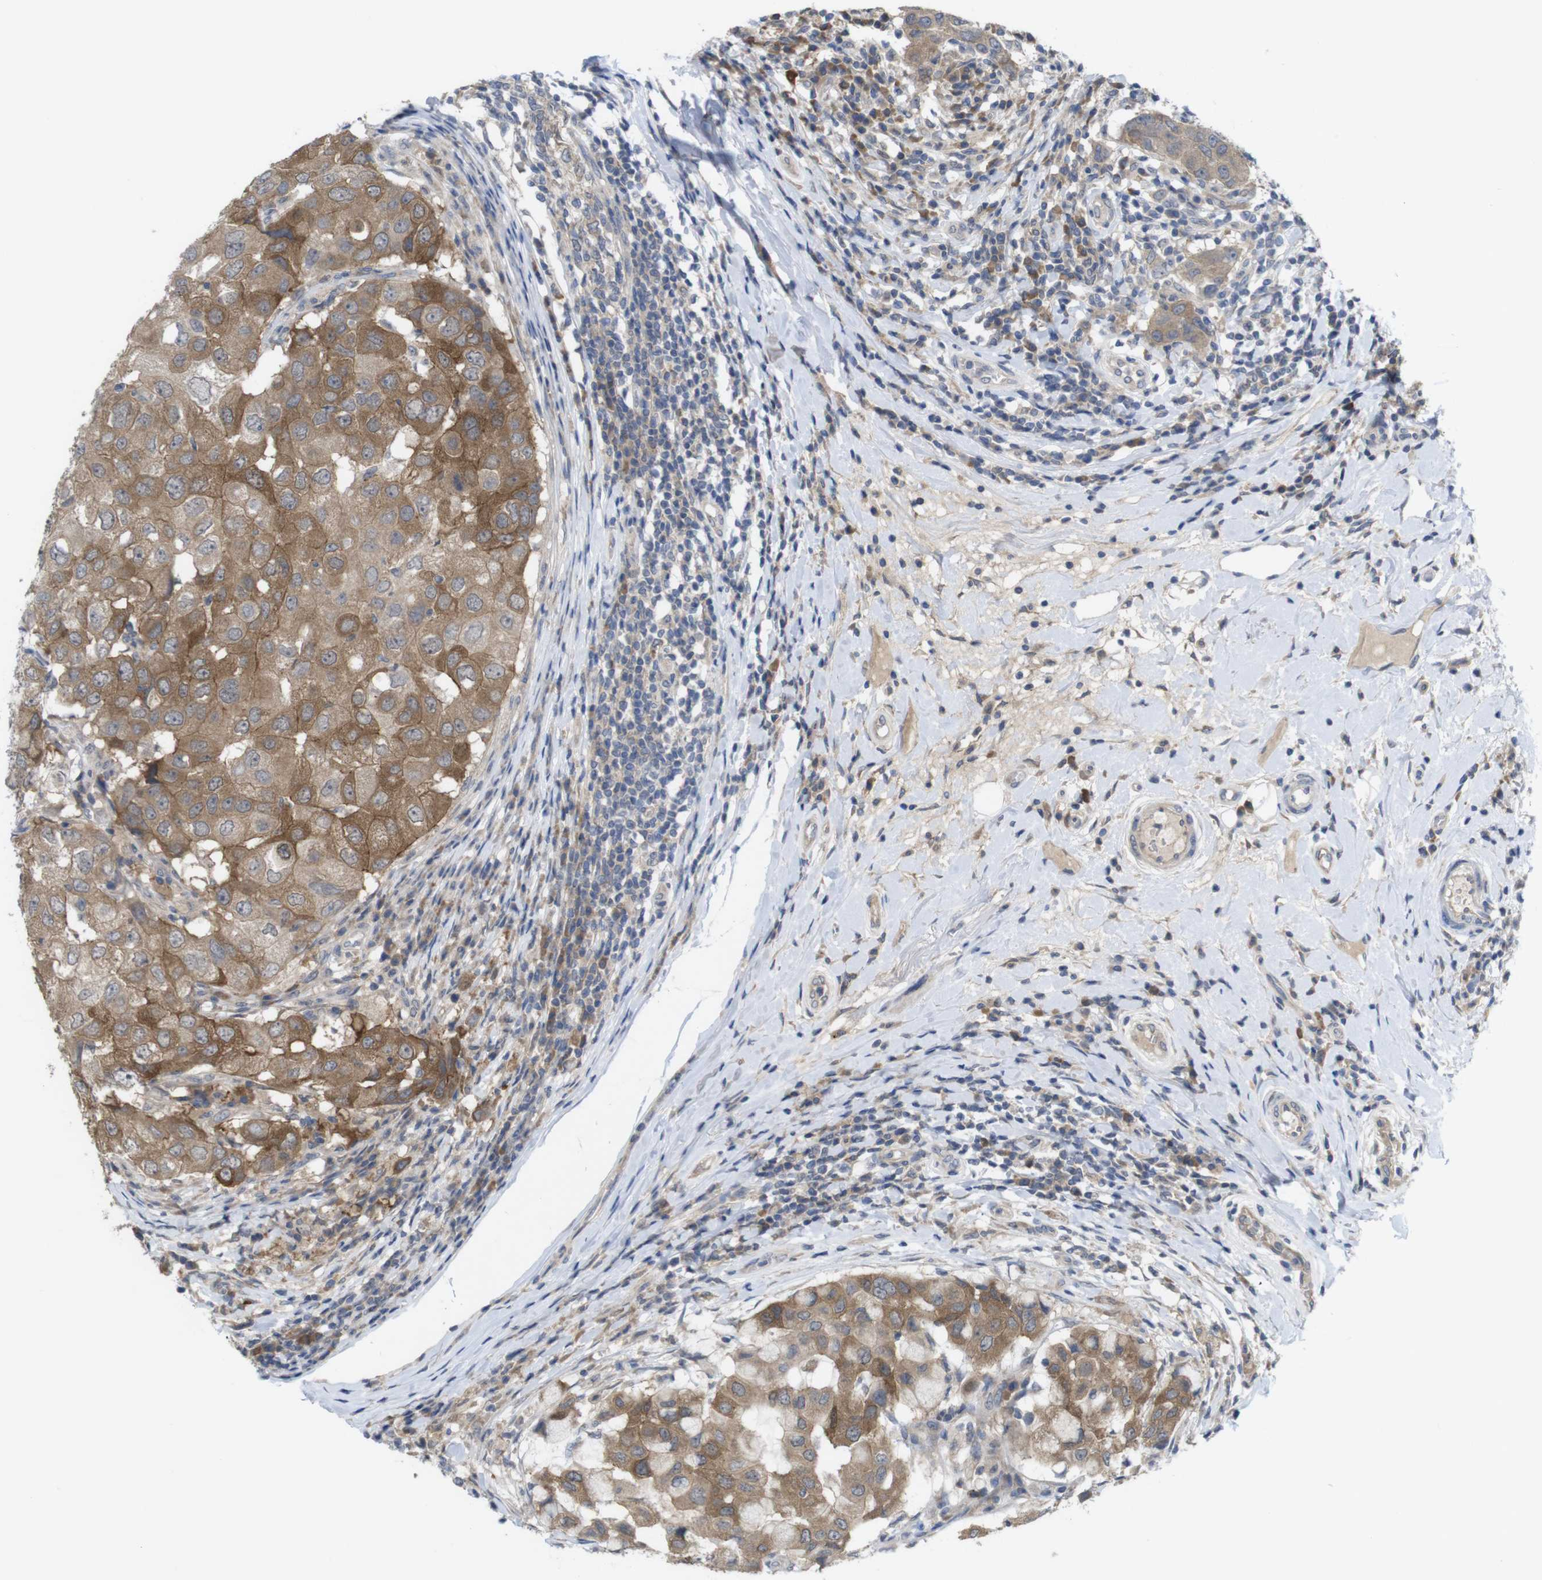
{"staining": {"intensity": "moderate", "quantity": ">75%", "location": "cytoplasmic/membranous"}, "tissue": "breast cancer", "cell_type": "Tumor cells", "image_type": "cancer", "snomed": [{"axis": "morphology", "description": "Duct carcinoma"}, {"axis": "topography", "description": "Breast"}], "caption": "IHC of breast cancer (invasive ductal carcinoma) shows medium levels of moderate cytoplasmic/membranous expression in approximately >75% of tumor cells.", "gene": "BCAR3", "patient": {"sex": "female", "age": 27}}